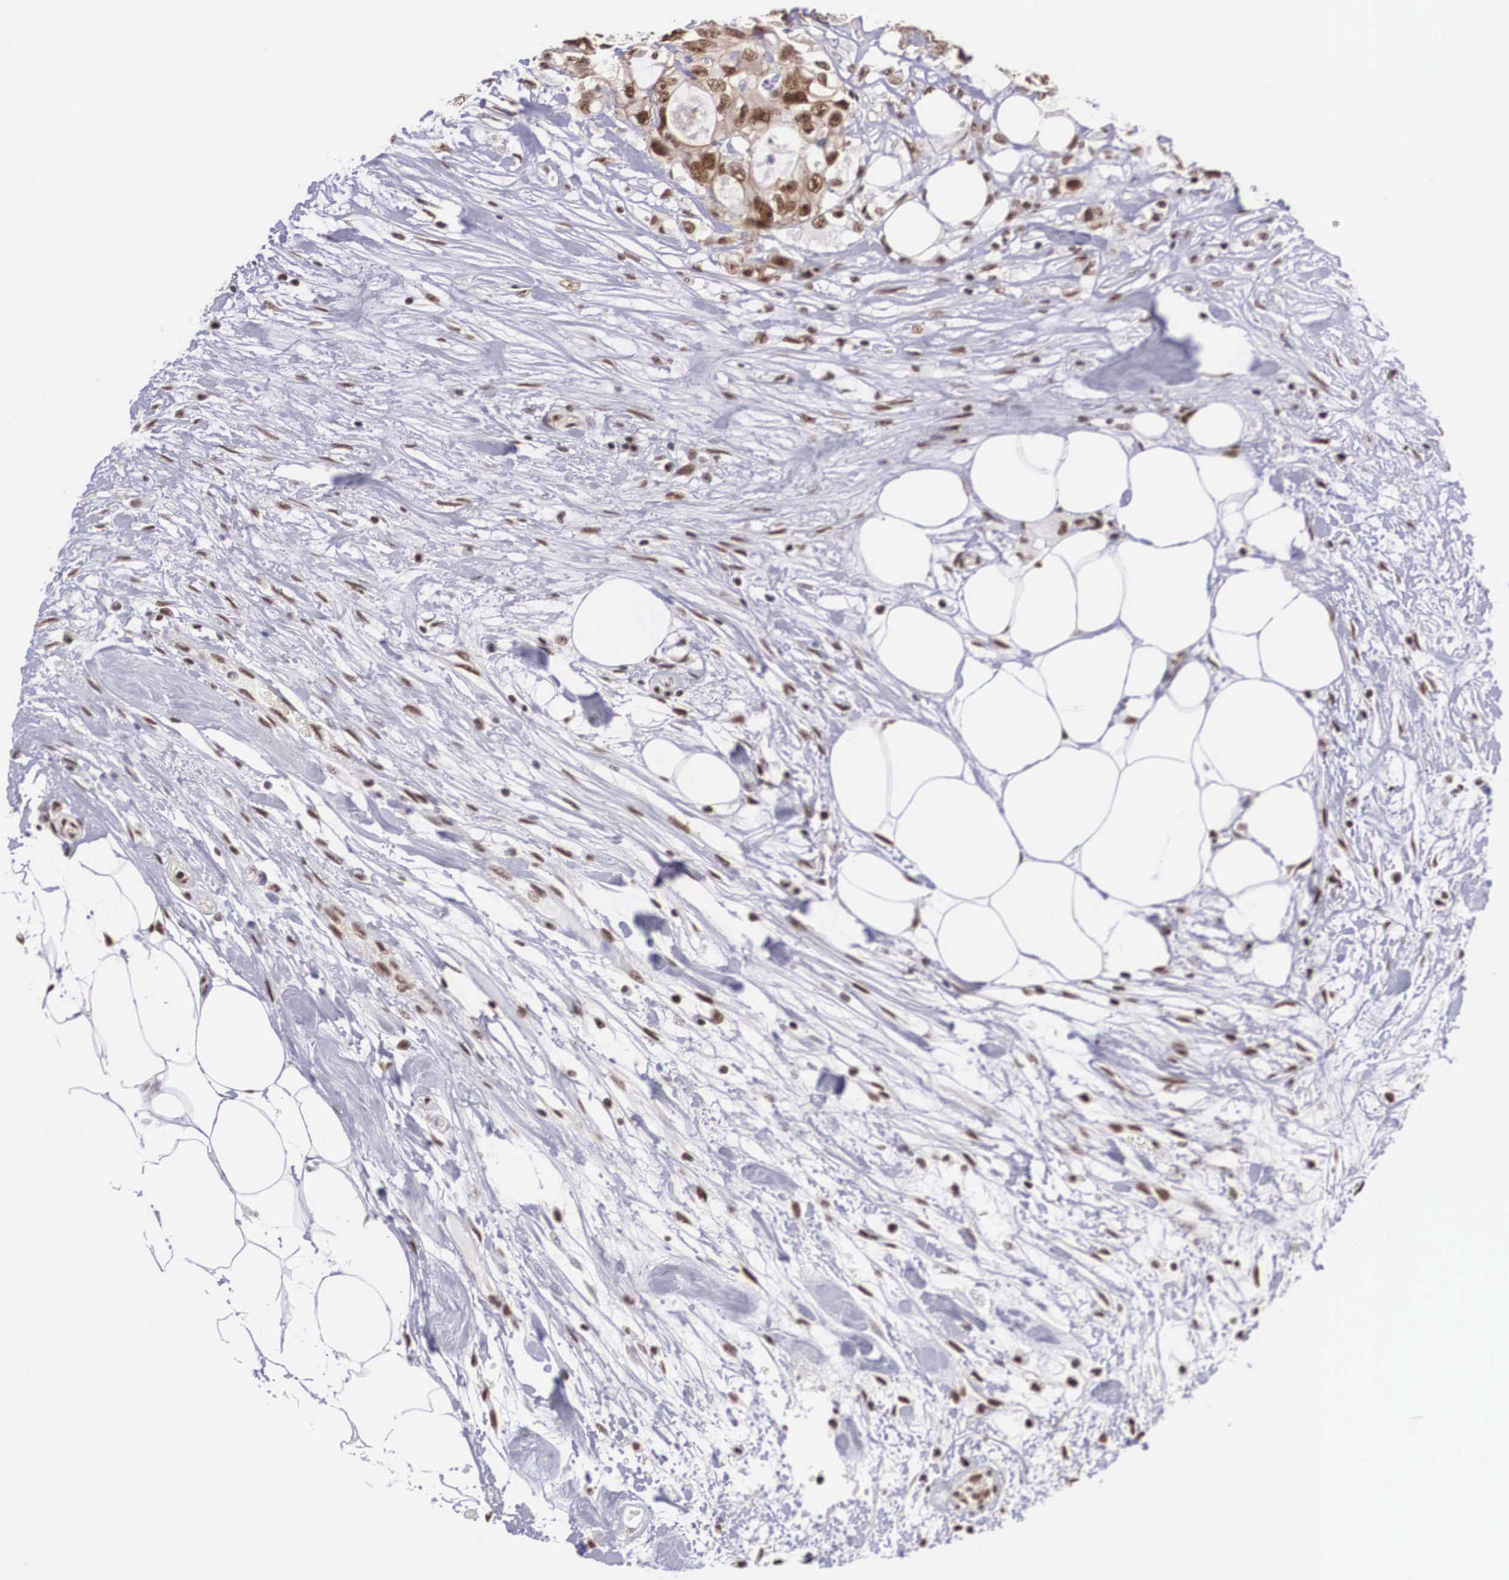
{"staining": {"intensity": "strong", "quantity": ">75%", "location": "cytoplasmic/membranous,nuclear"}, "tissue": "colorectal cancer", "cell_type": "Tumor cells", "image_type": "cancer", "snomed": [{"axis": "morphology", "description": "Adenocarcinoma, NOS"}, {"axis": "topography", "description": "Rectum"}], "caption": "IHC histopathology image of neoplastic tissue: human colorectal adenocarcinoma stained using IHC displays high levels of strong protein expression localized specifically in the cytoplasmic/membranous and nuclear of tumor cells, appearing as a cytoplasmic/membranous and nuclear brown color.", "gene": "POLR2F", "patient": {"sex": "female", "age": 57}}